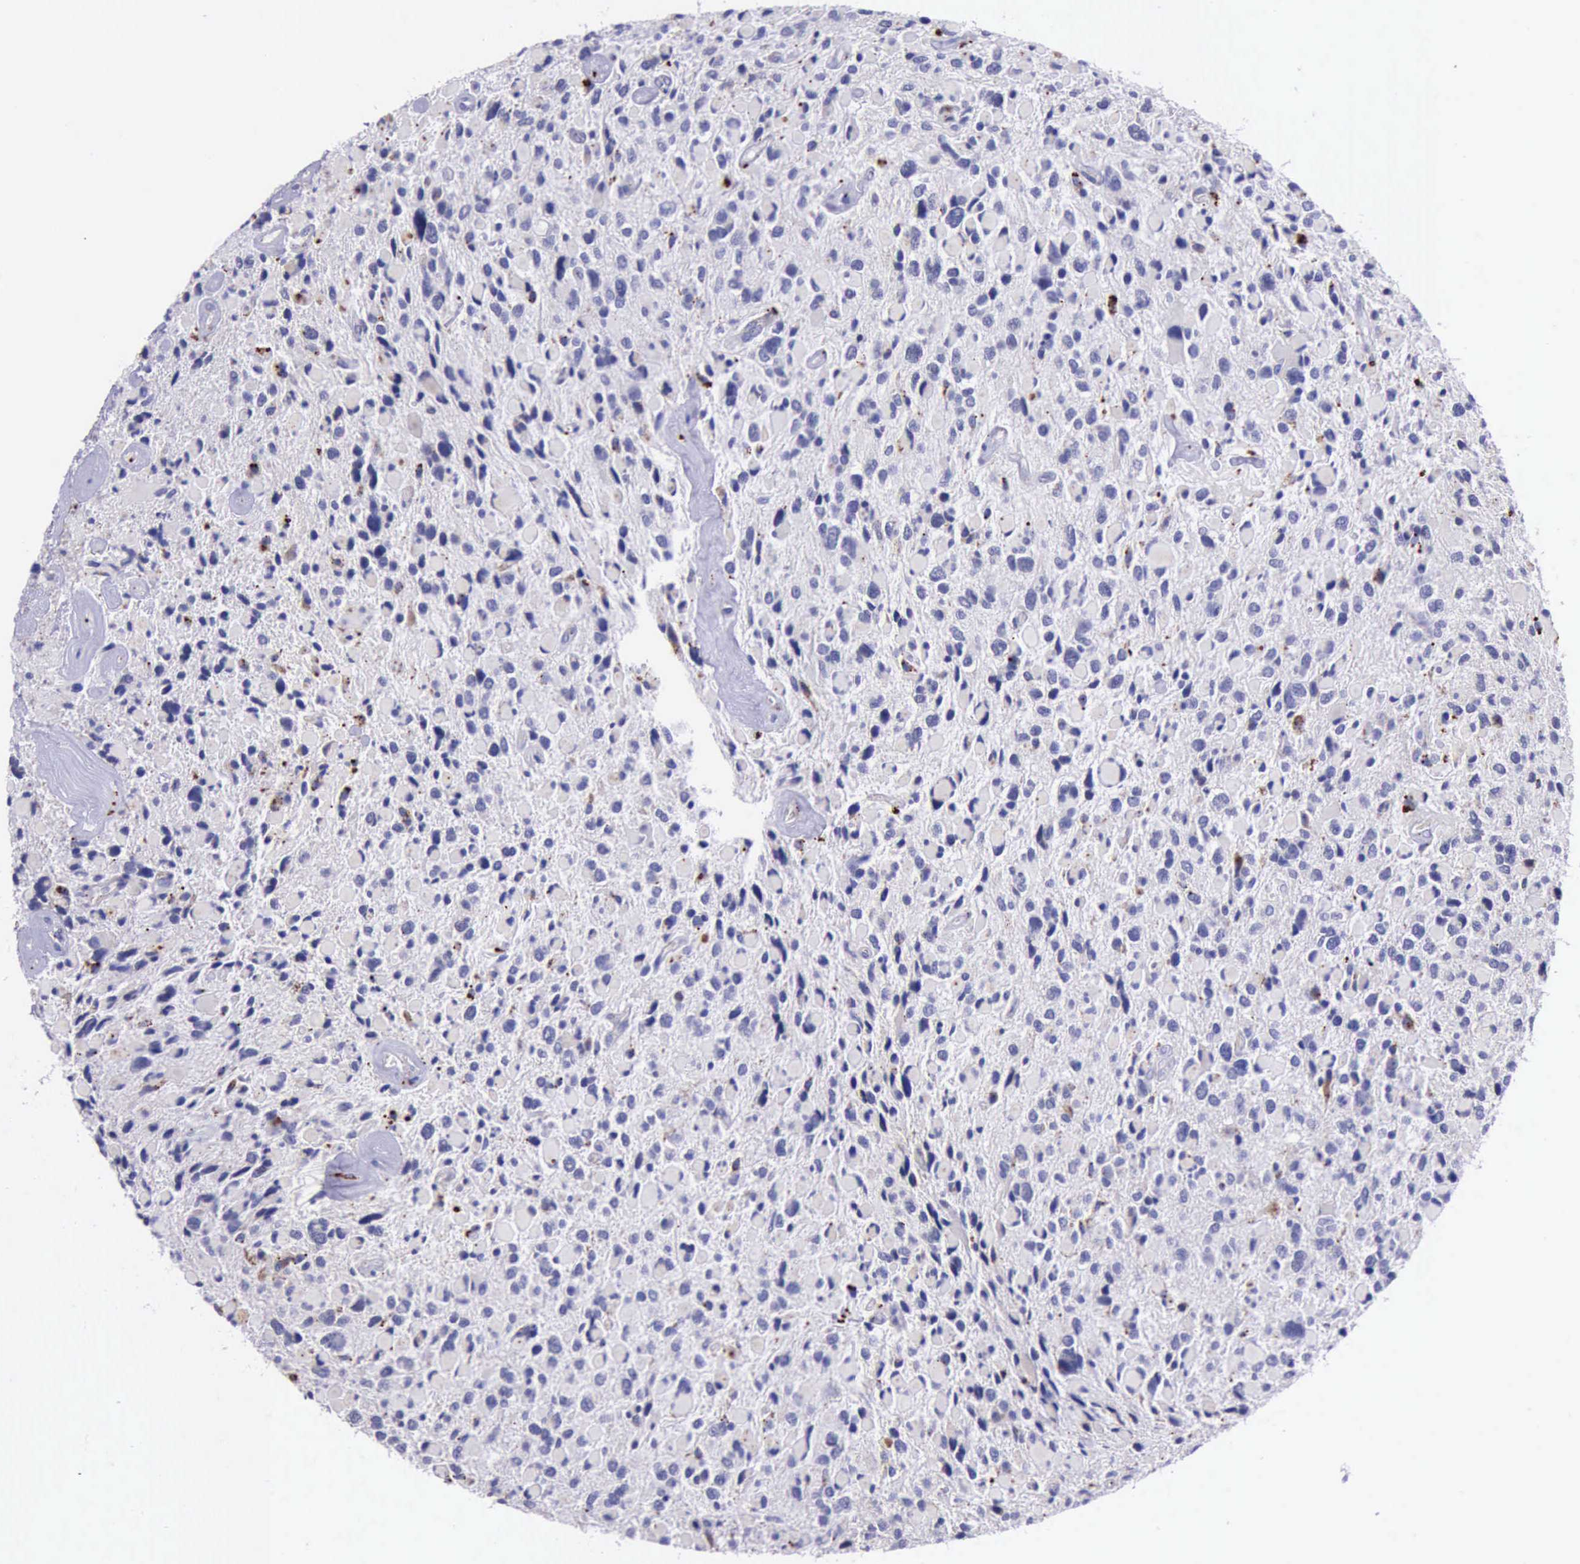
{"staining": {"intensity": "weak", "quantity": "<25%", "location": "cytoplasmic/membranous"}, "tissue": "glioma", "cell_type": "Tumor cells", "image_type": "cancer", "snomed": [{"axis": "morphology", "description": "Glioma, malignant, High grade"}, {"axis": "topography", "description": "Brain"}], "caption": "IHC image of neoplastic tissue: malignant high-grade glioma stained with DAB shows no significant protein staining in tumor cells. Brightfield microscopy of immunohistochemistry (IHC) stained with DAB (3,3'-diaminobenzidine) (brown) and hematoxylin (blue), captured at high magnification.", "gene": "GLA", "patient": {"sex": "female", "age": 37}}